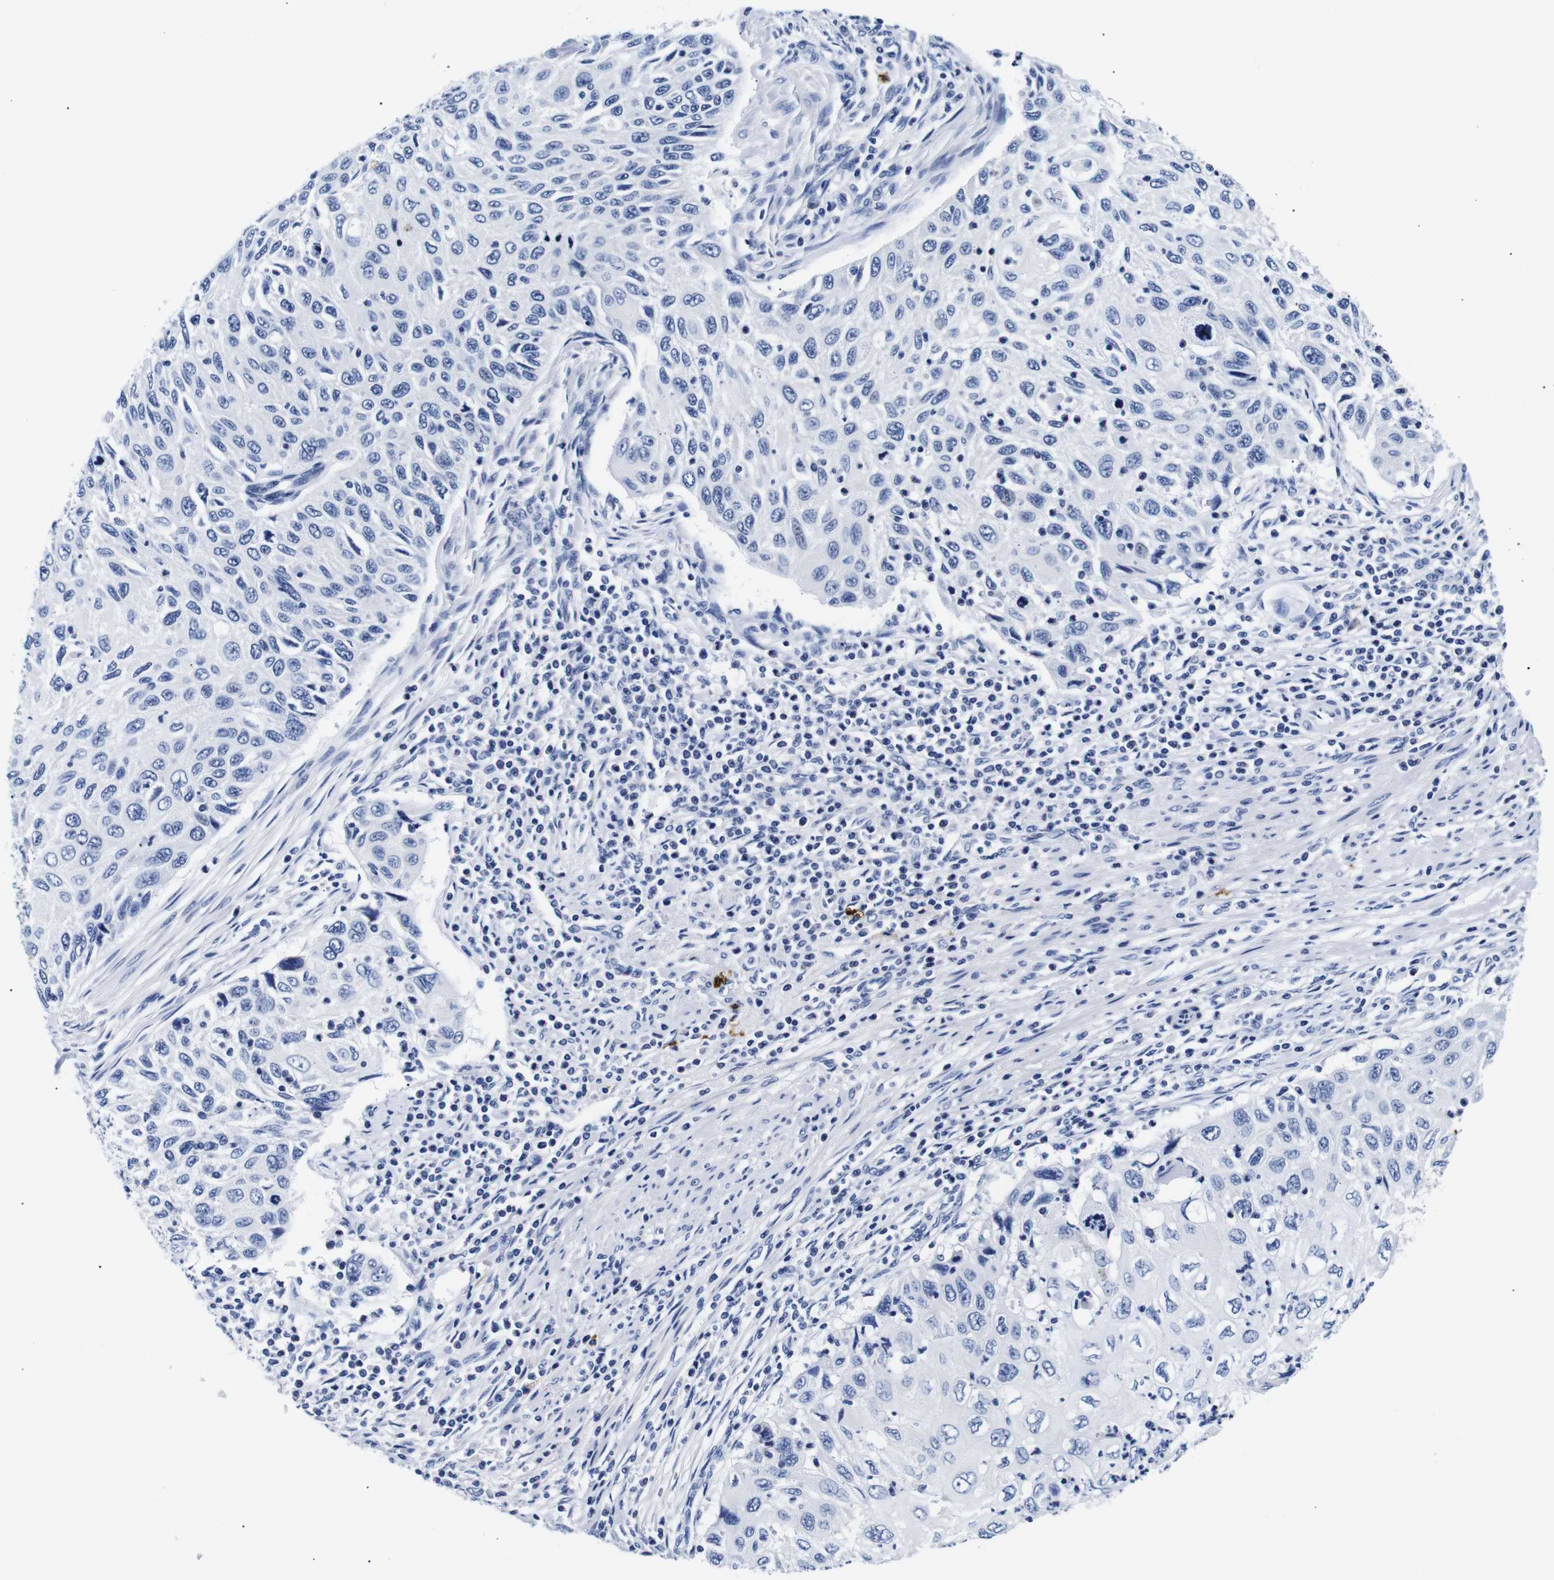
{"staining": {"intensity": "negative", "quantity": "none", "location": "none"}, "tissue": "cervical cancer", "cell_type": "Tumor cells", "image_type": "cancer", "snomed": [{"axis": "morphology", "description": "Squamous cell carcinoma, NOS"}, {"axis": "topography", "description": "Cervix"}], "caption": "Cervical cancer stained for a protein using immunohistochemistry demonstrates no expression tumor cells.", "gene": "GAP43", "patient": {"sex": "female", "age": 70}}